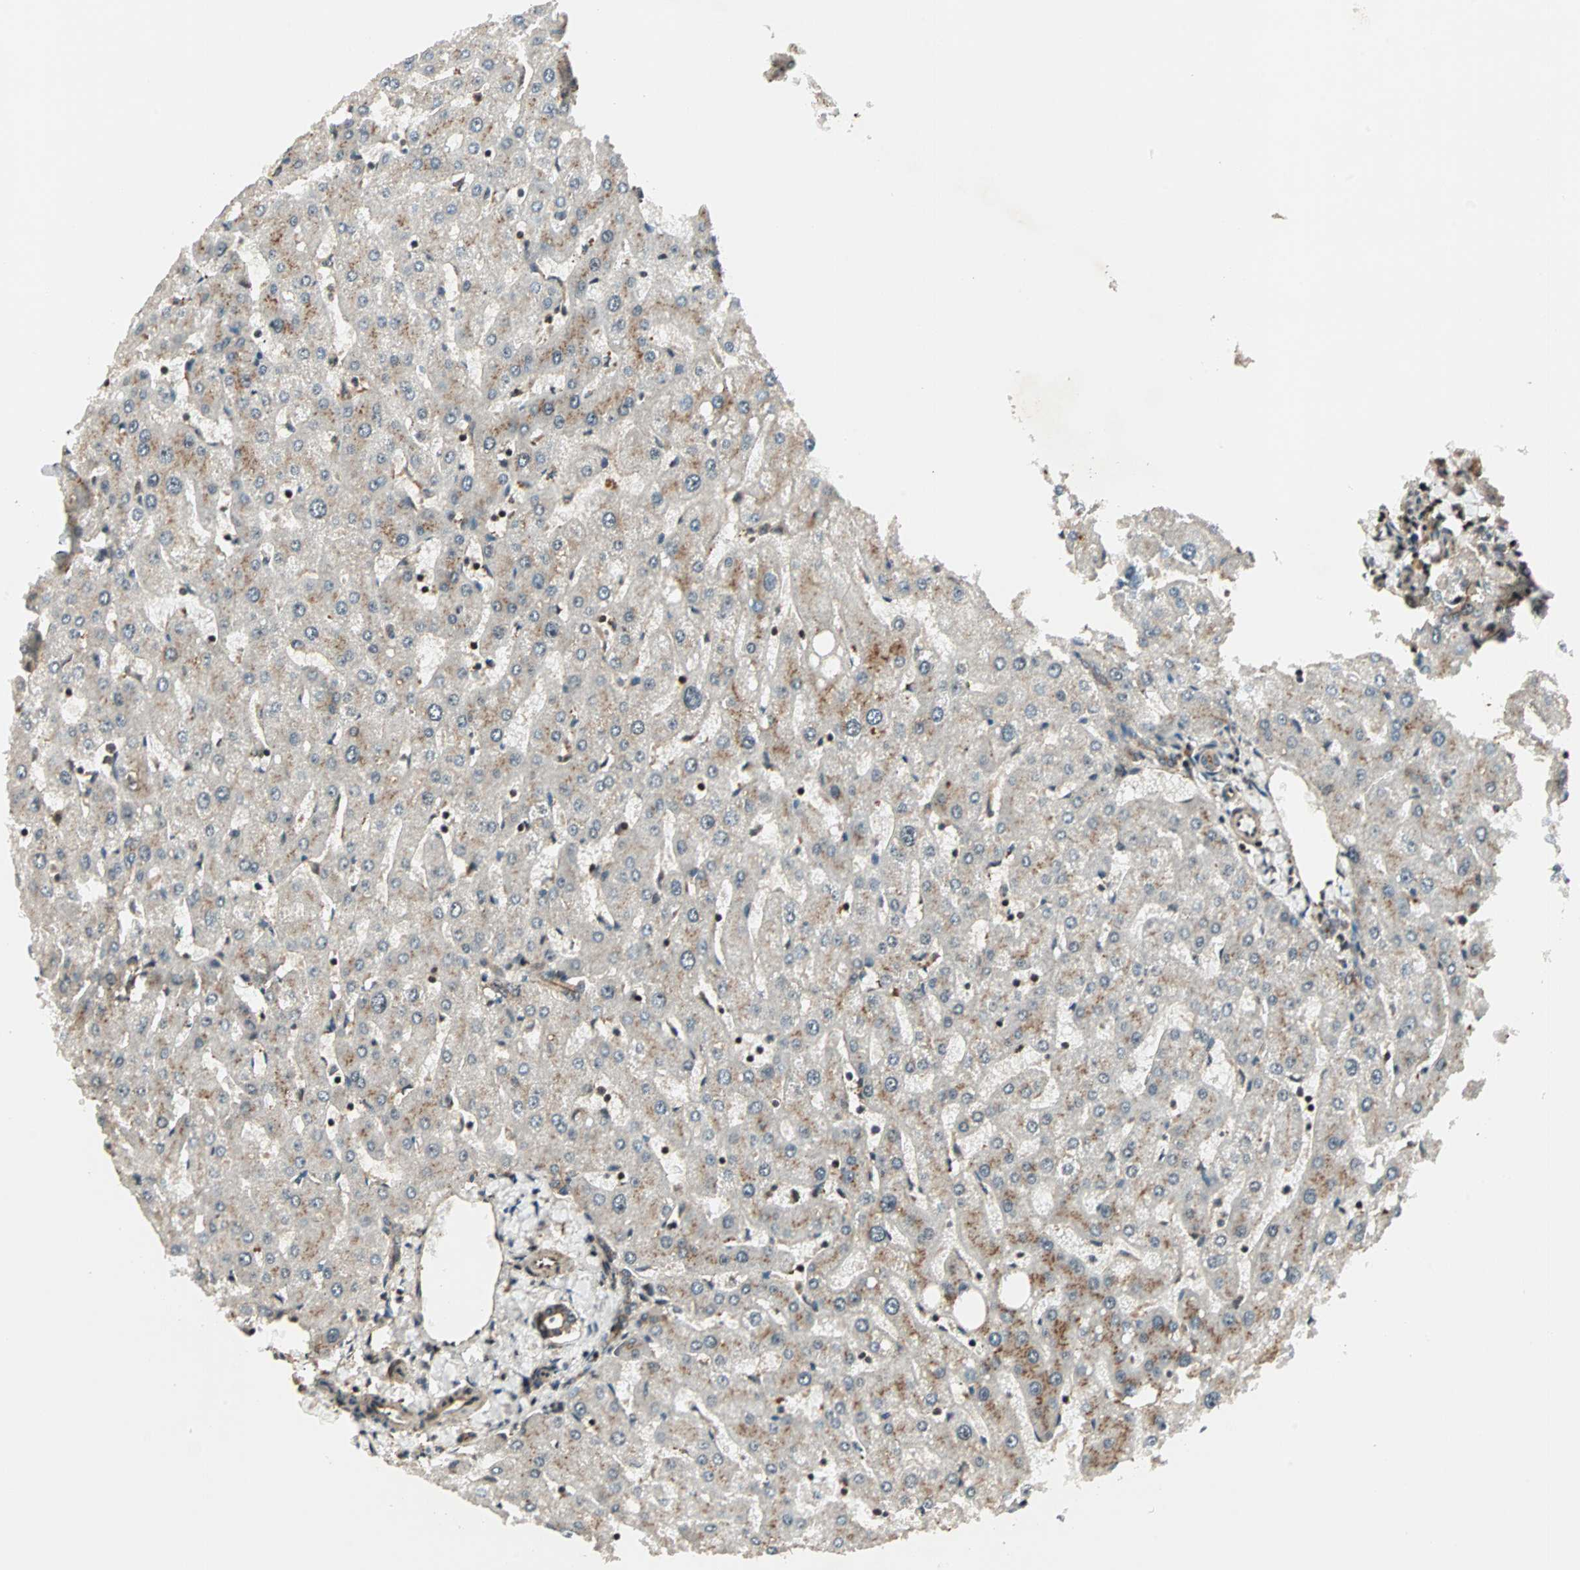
{"staining": {"intensity": "moderate", "quantity": ">75%", "location": "cytoplasmic/membranous"}, "tissue": "liver", "cell_type": "Cholangiocytes", "image_type": "normal", "snomed": [{"axis": "morphology", "description": "Normal tissue, NOS"}, {"axis": "topography", "description": "Liver"}], "caption": "Protein staining of normal liver reveals moderate cytoplasmic/membranous expression in about >75% of cholangiocytes.", "gene": "ZBED9", "patient": {"sex": "male", "age": 67}}